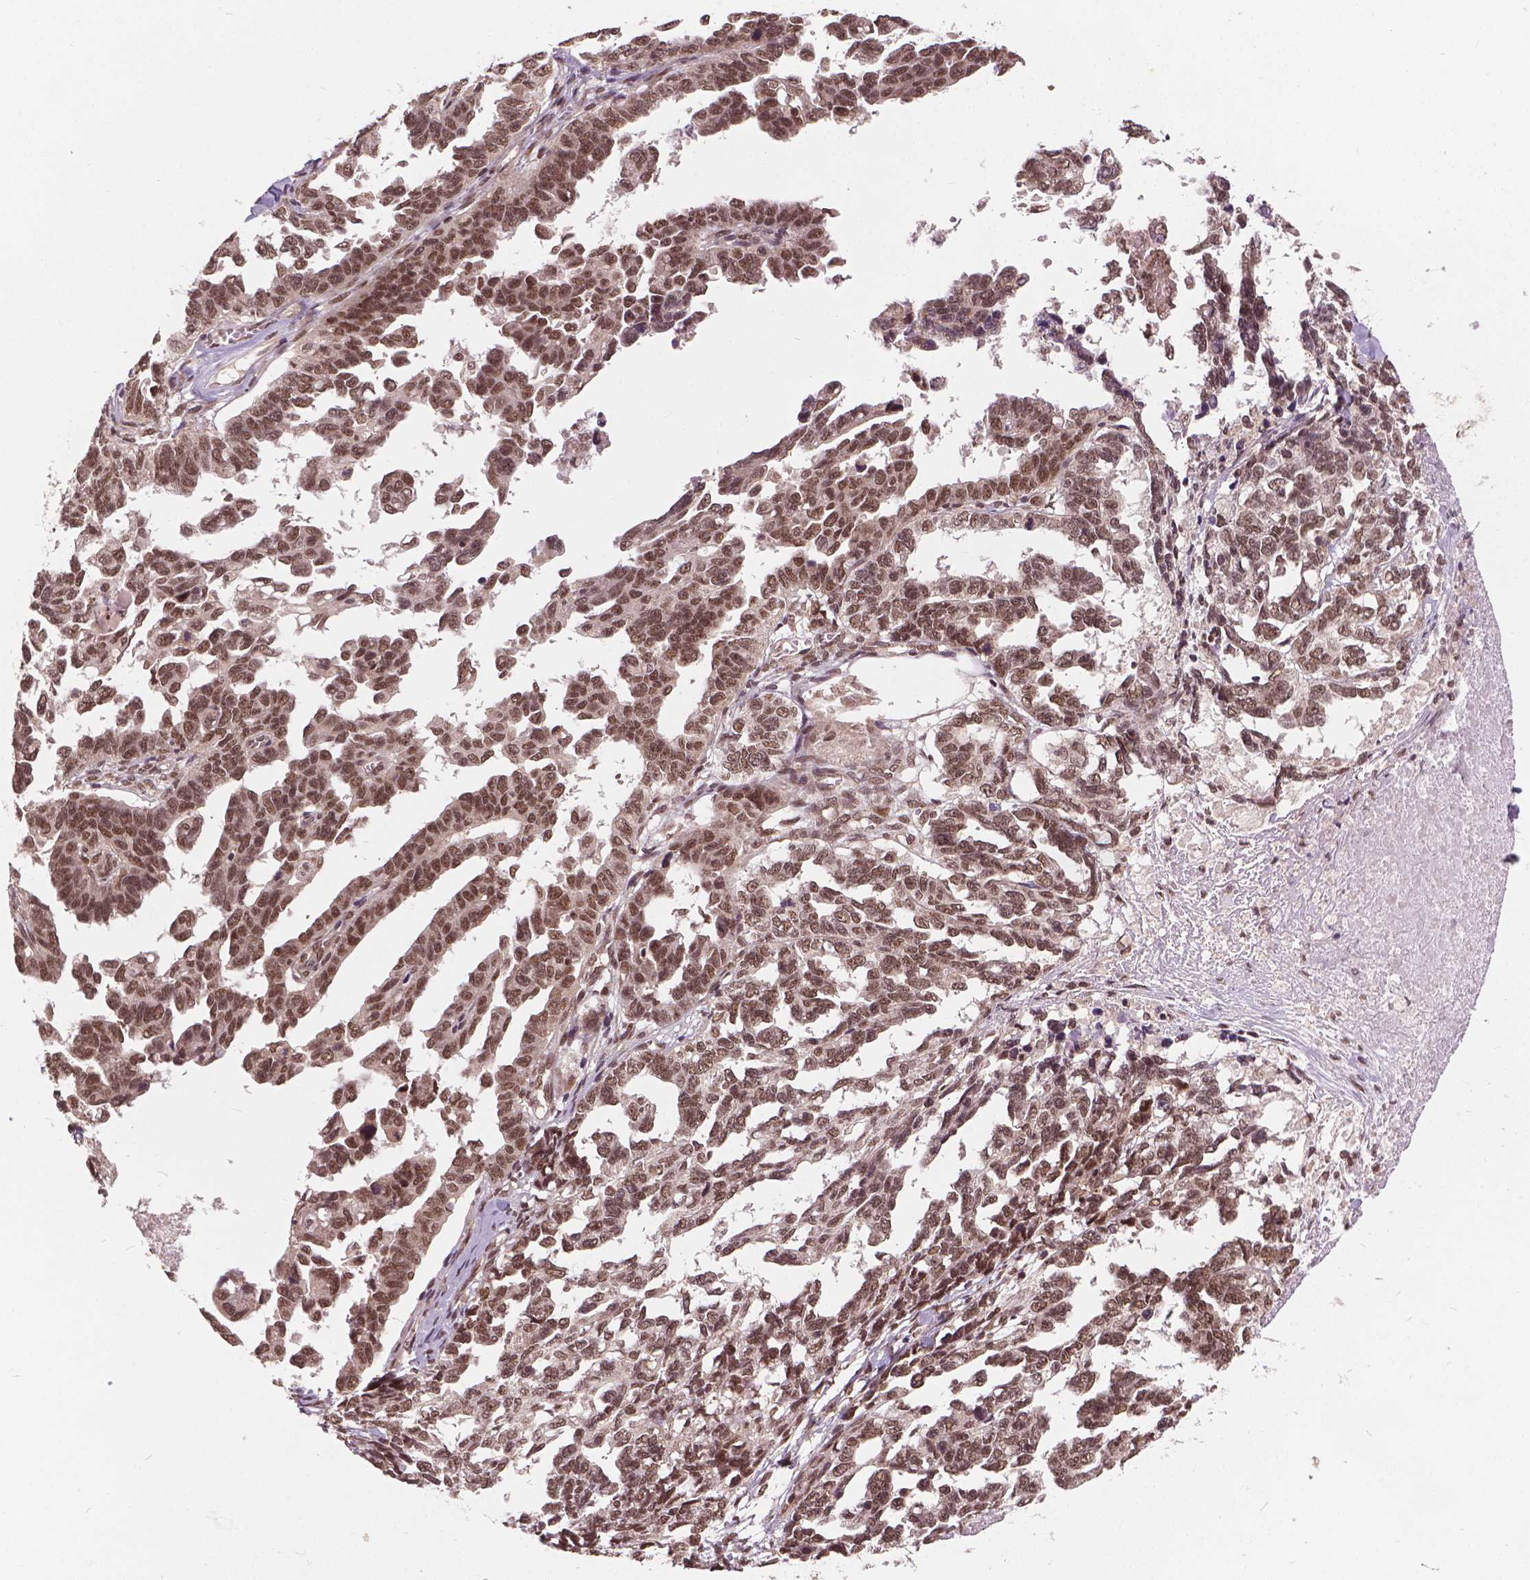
{"staining": {"intensity": "moderate", "quantity": ">75%", "location": "nuclear"}, "tissue": "ovarian cancer", "cell_type": "Tumor cells", "image_type": "cancer", "snomed": [{"axis": "morphology", "description": "Cystadenocarcinoma, serous, NOS"}, {"axis": "topography", "description": "Ovary"}], "caption": "A brown stain labels moderate nuclear expression of a protein in human ovarian cancer (serous cystadenocarcinoma) tumor cells.", "gene": "GPS2", "patient": {"sex": "female", "age": 69}}